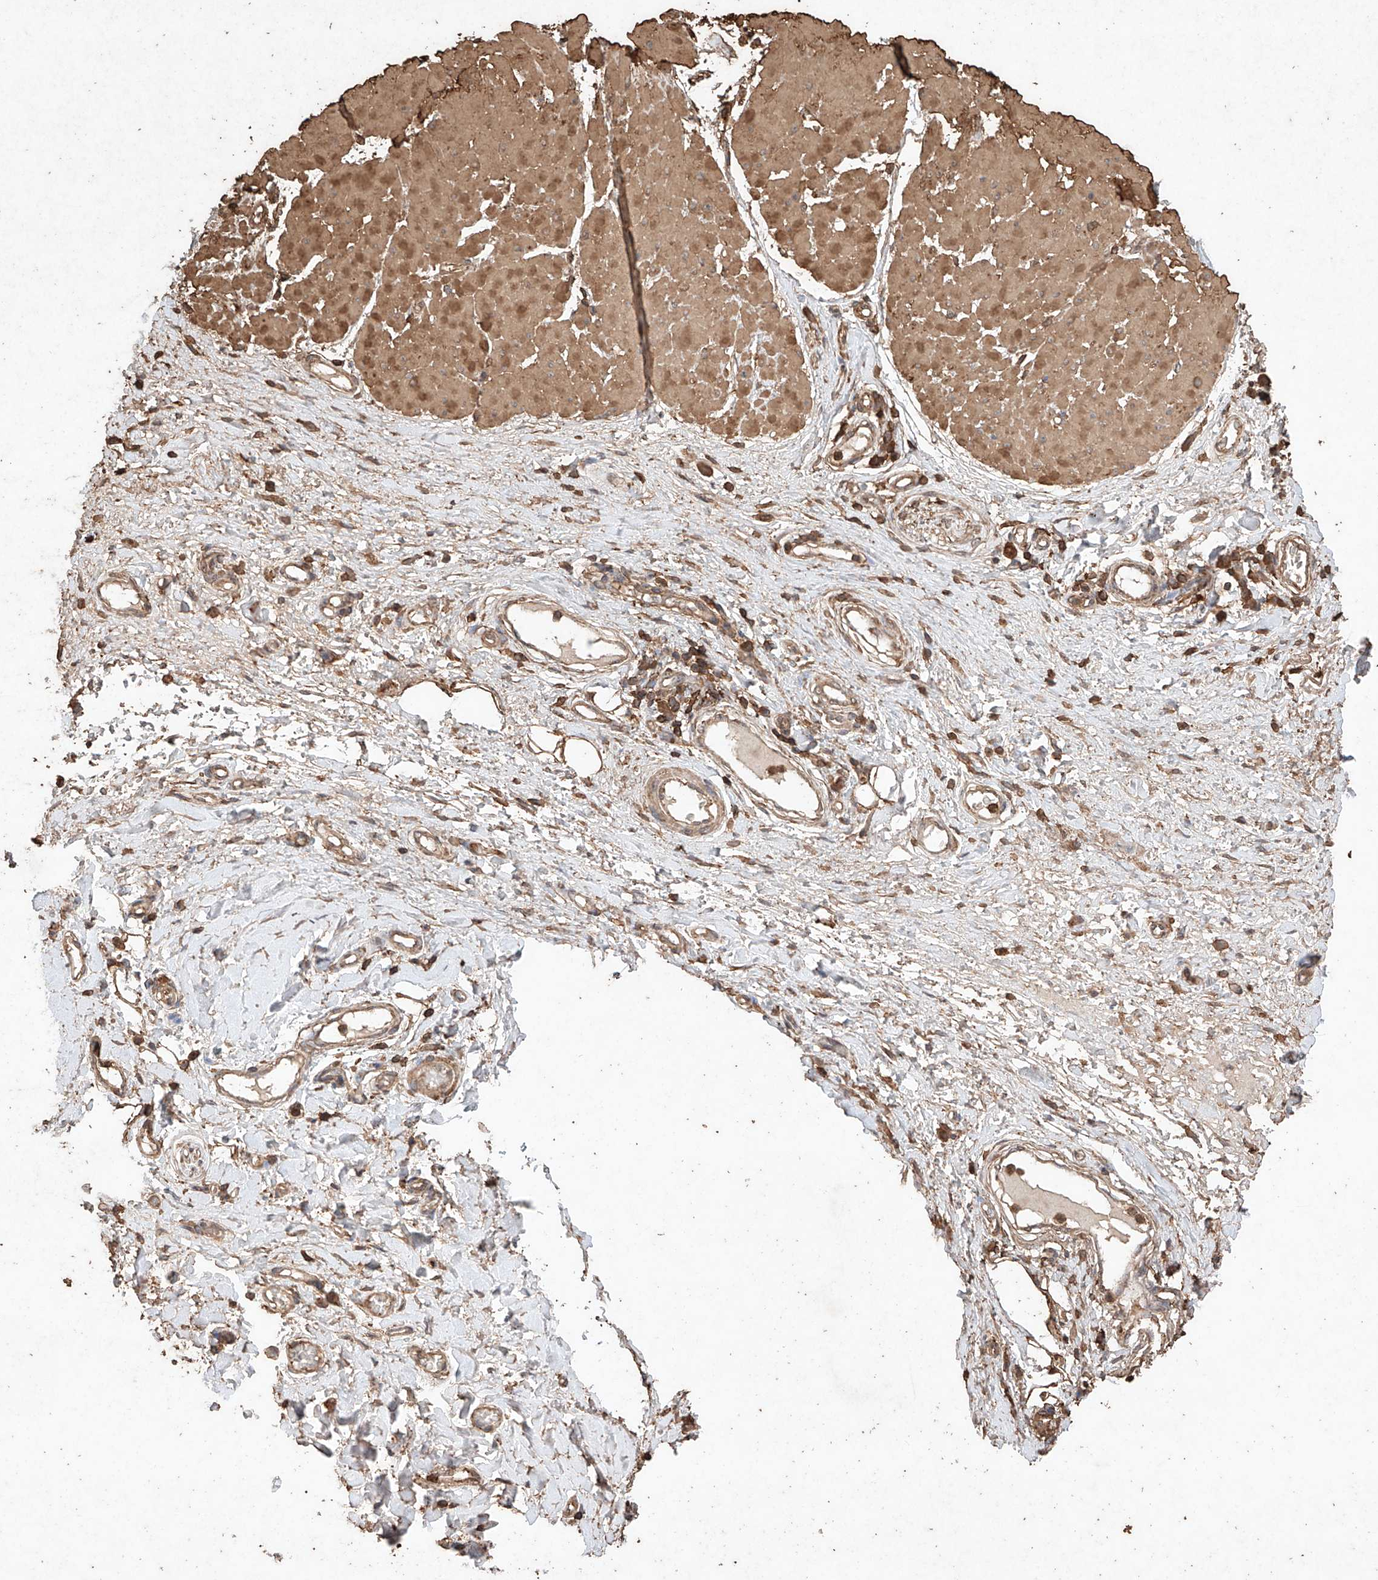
{"staining": {"intensity": "strong", "quantity": ">75%", "location": "cytoplasmic/membranous"}, "tissue": "adipose tissue", "cell_type": "Adipocytes", "image_type": "normal", "snomed": [{"axis": "morphology", "description": "Normal tissue, NOS"}, {"axis": "morphology", "description": "Adenocarcinoma, NOS"}, {"axis": "topography", "description": "Esophagus"}, {"axis": "topography", "description": "Stomach, upper"}, {"axis": "topography", "description": "Peripheral nerve tissue"}], "caption": "Immunohistochemistry of normal adipose tissue exhibits high levels of strong cytoplasmic/membranous expression in approximately >75% of adipocytes. (DAB IHC with brightfield microscopy, high magnification).", "gene": "M6PR", "patient": {"sex": "male", "age": 62}}